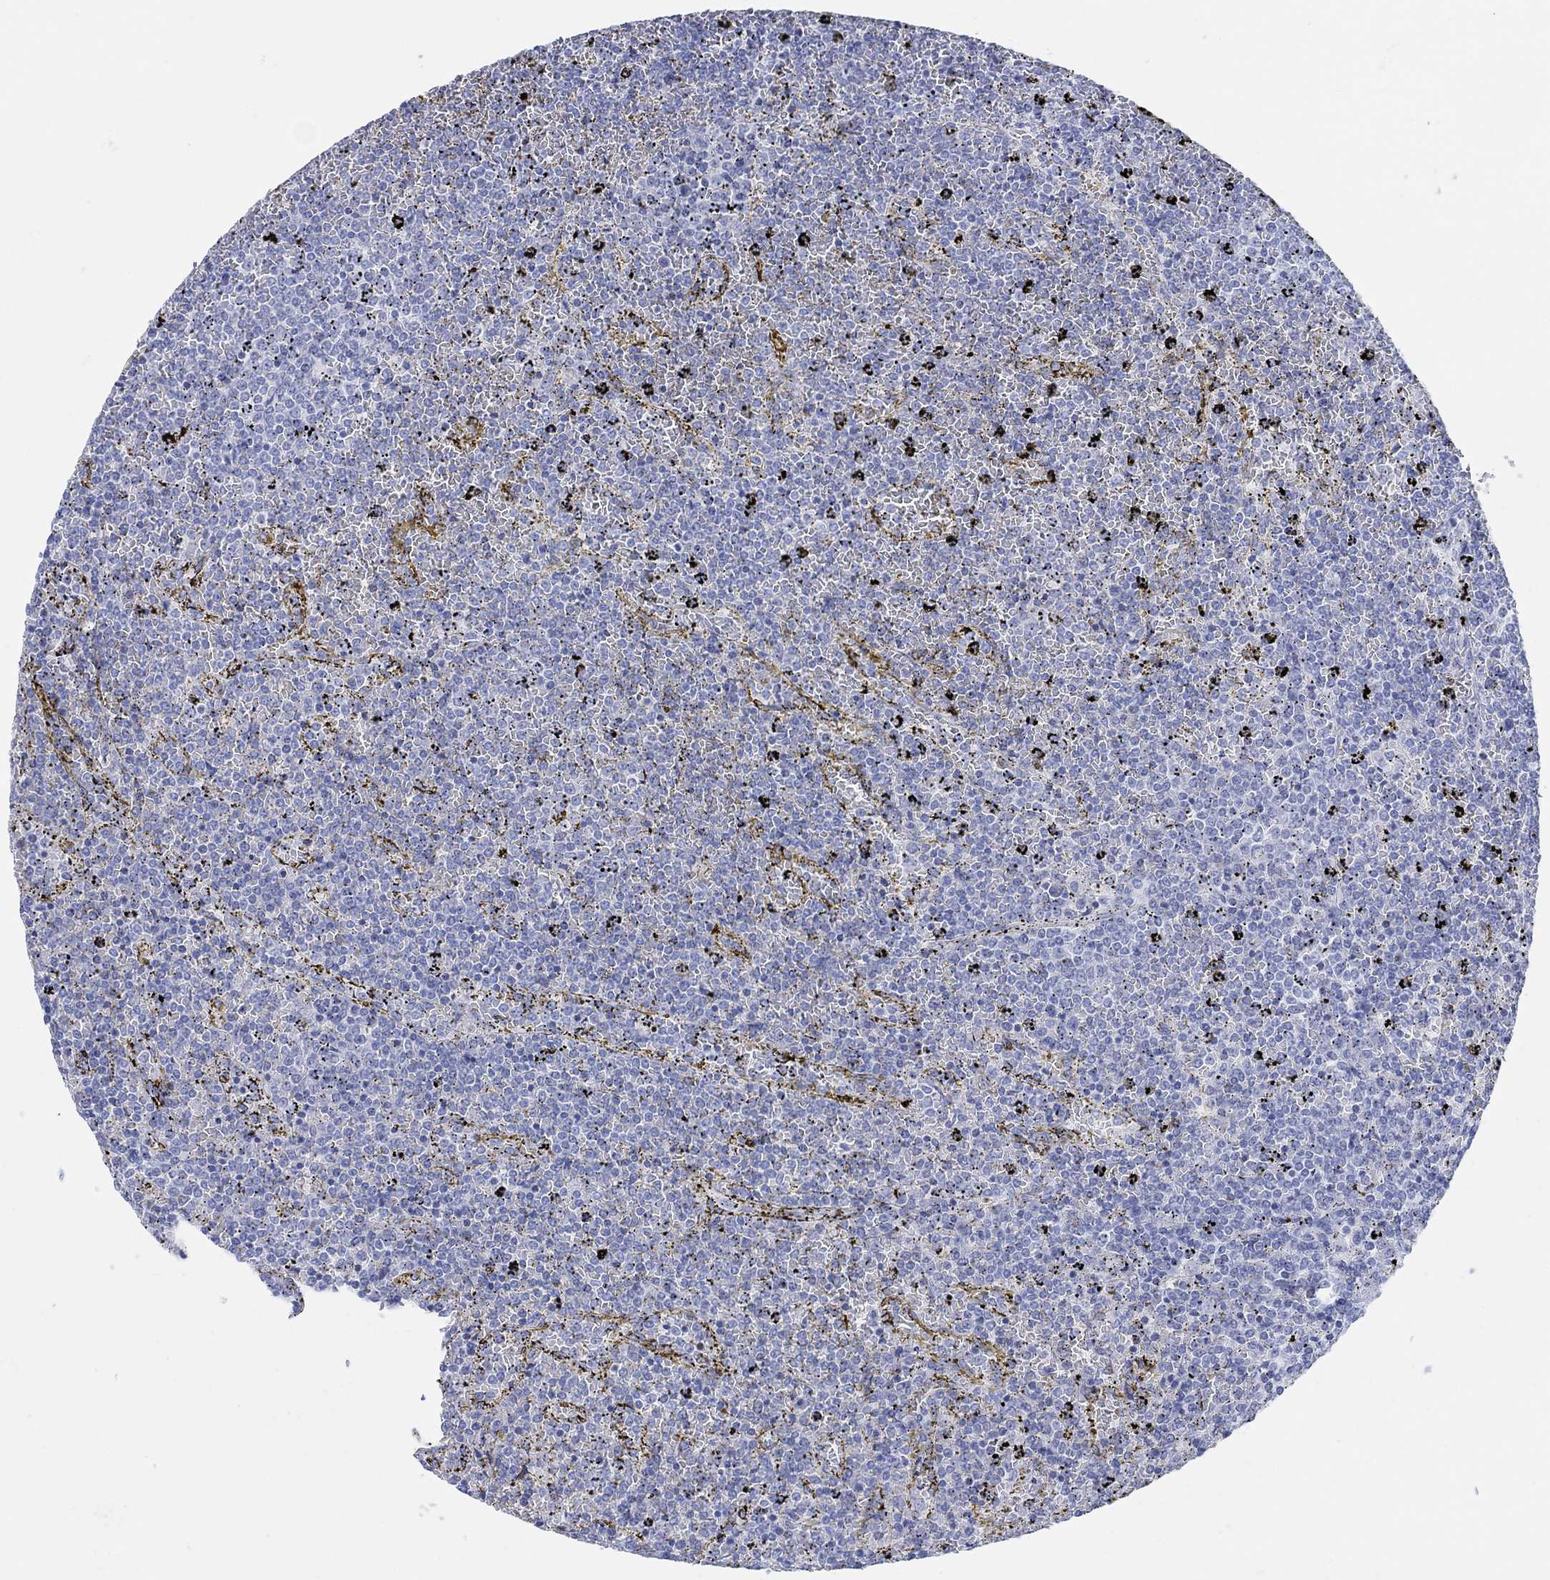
{"staining": {"intensity": "negative", "quantity": "none", "location": "none"}, "tissue": "lymphoma", "cell_type": "Tumor cells", "image_type": "cancer", "snomed": [{"axis": "morphology", "description": "Malignant lymphoma, non-Hodgkin's type, Low grade"}, {"axis": "topography", "description": "Spleen"}], "caption": "Immunohistochemical staining of lymphoma reveals no significant expression in tumor cells.", "gene": "AK8", "patient": {"sex": "female", "age": 77}}